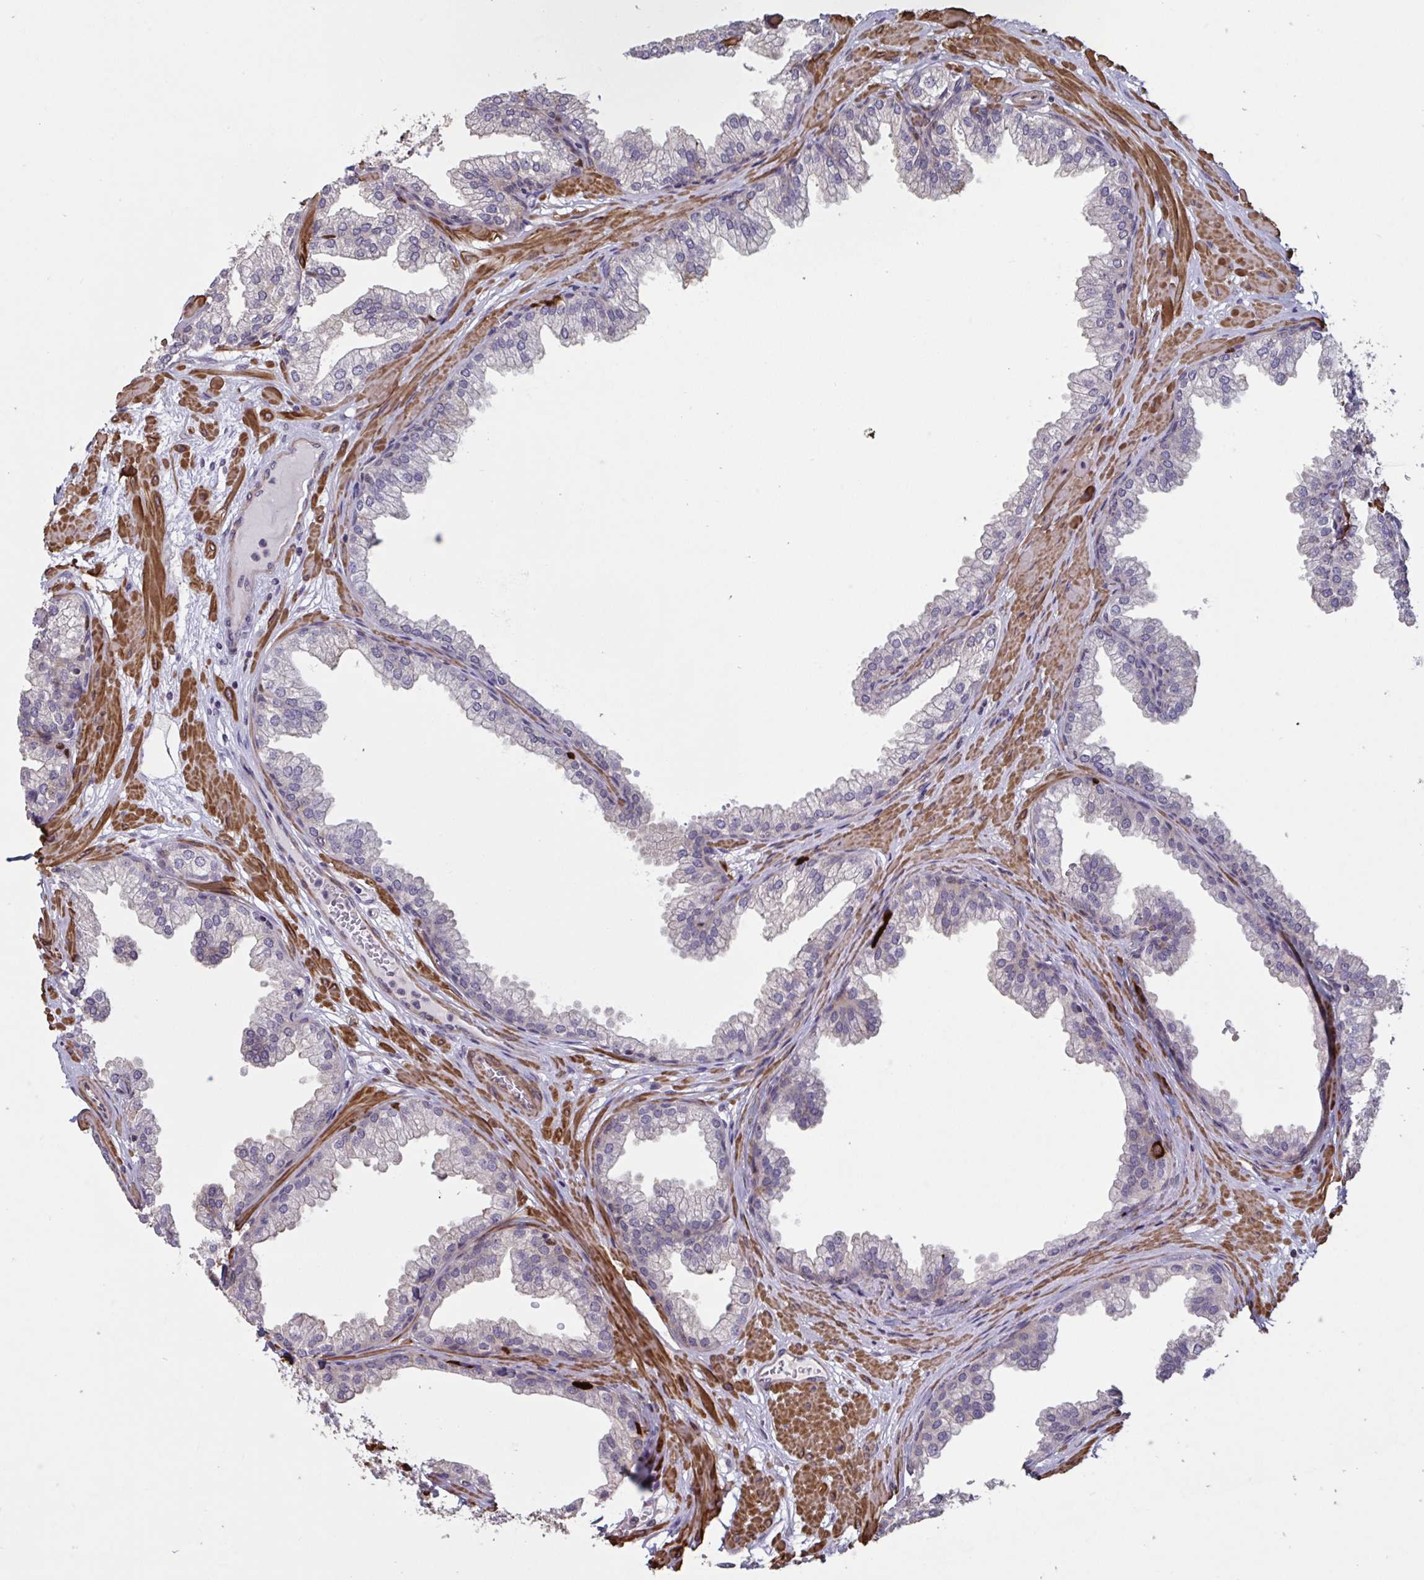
{"staining": {"intensity": "weak", "quantity": "<25%", "location": "cytoplasmic/membranous"}, "tissue": "prostate", "cell_type": "Glandular cells", "image_type": "normal", "snomed": [{"axis": "morphology", "description": "Normal tissue, NOS"}, {"axis": "topography", "description": "Prostate"}], "caption": "Photomicrograph shows no protein expression in glandular cells of unremarkable prostate. Nuclei are stained in blue.", "gene": "IPO5", "patient": {"sex": "male", "age": 37}}